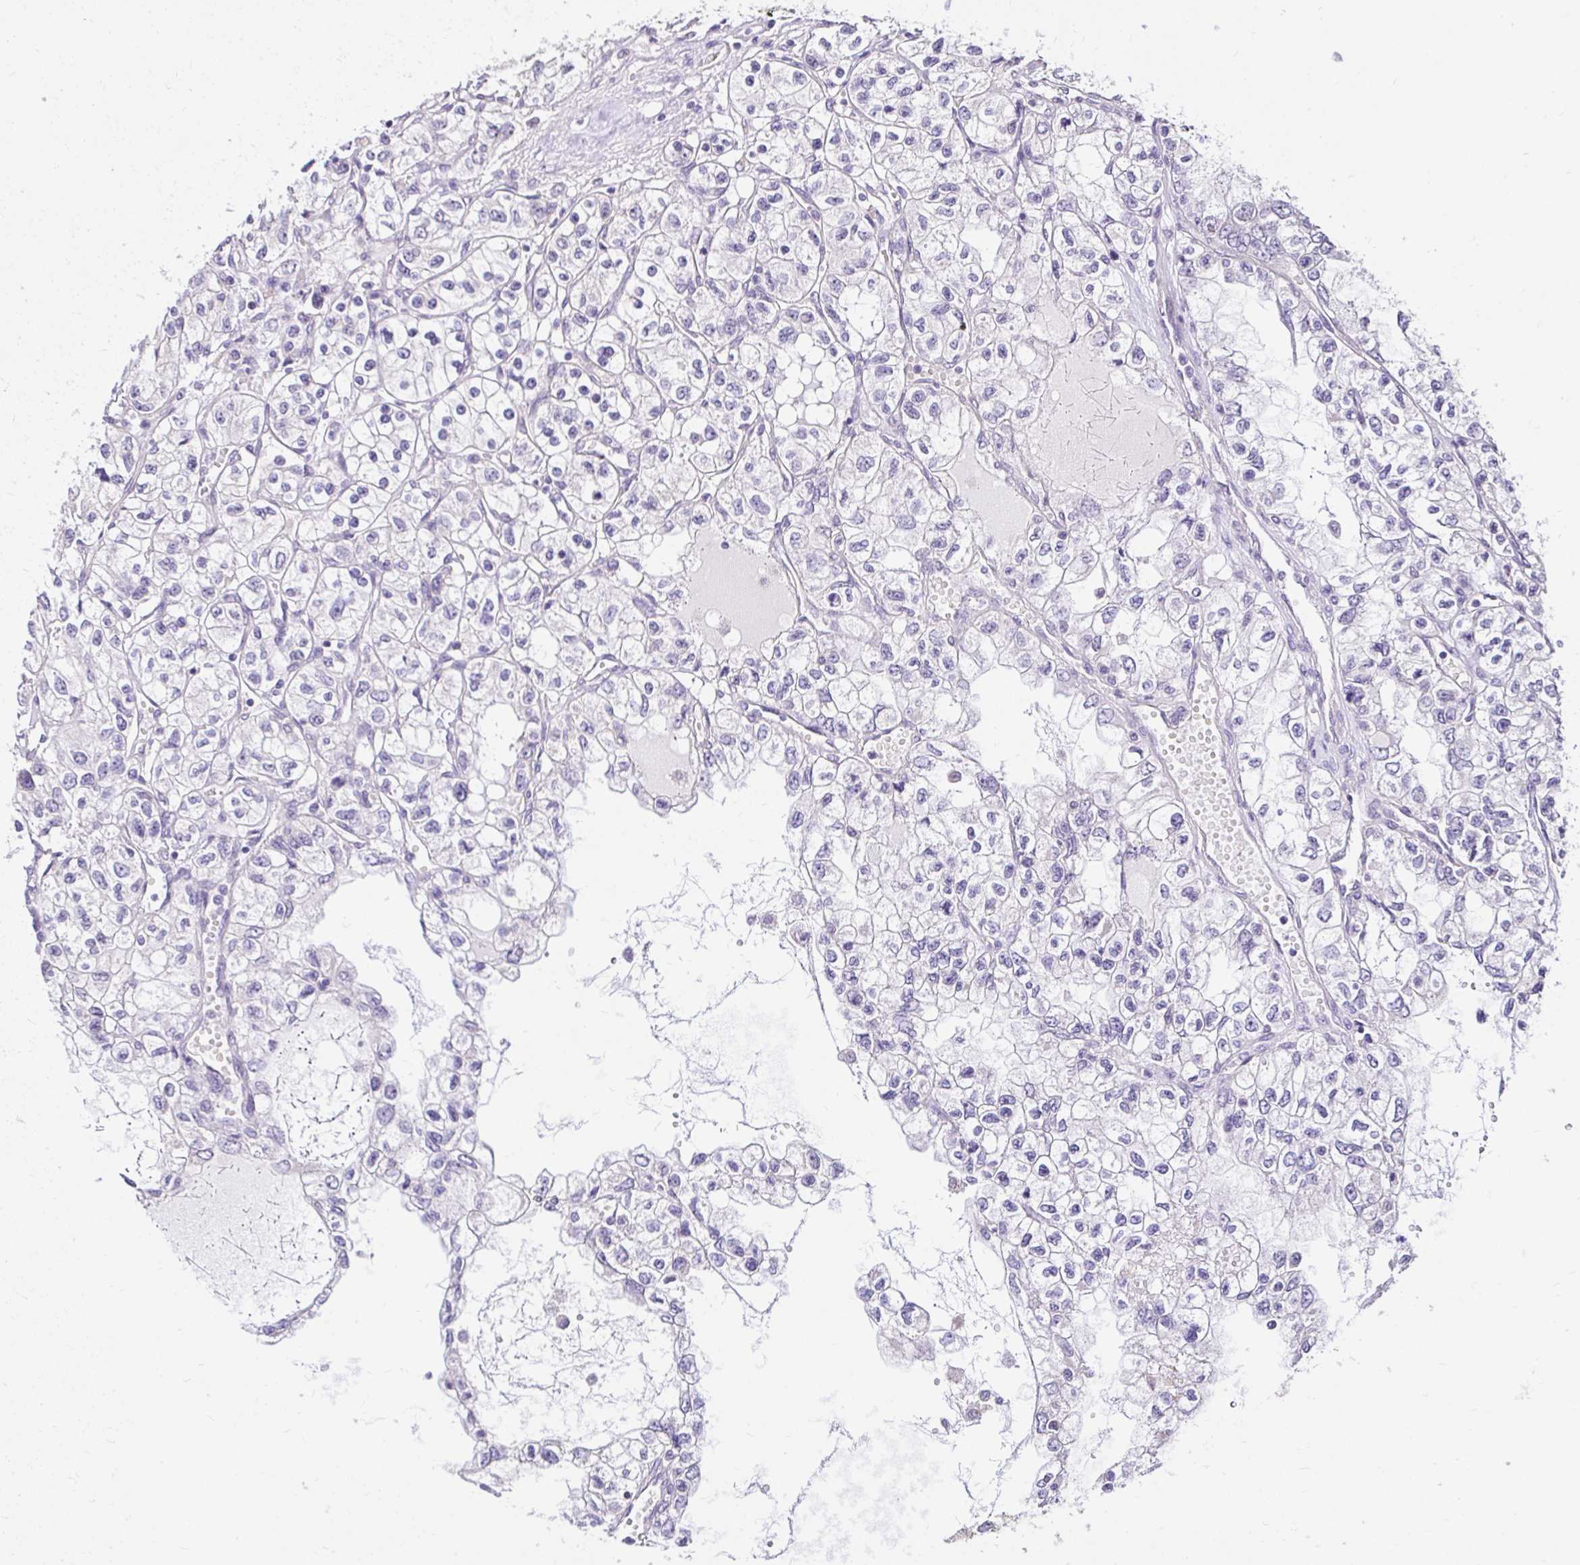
{"staining": {"intensity": "negative", "quantity": "none", "location": "none"}, "tissue": "renal cancer", "cell_type": "Tumor cells", "image_type": "cancer", "snomed": [{"axis": "morphology", "description": "Adenocarcinoma, NOS"}, {"axis": "topography", "description": "Kidney"}], "caption": "The image exhibits no significant staining in tumor cells of renal adenocarcinoma. (DAB immunohistochemistry with hematoxylin counter stain).", "gene": "KIAA1210", "patient": {"sex": "female", "age": 59}}